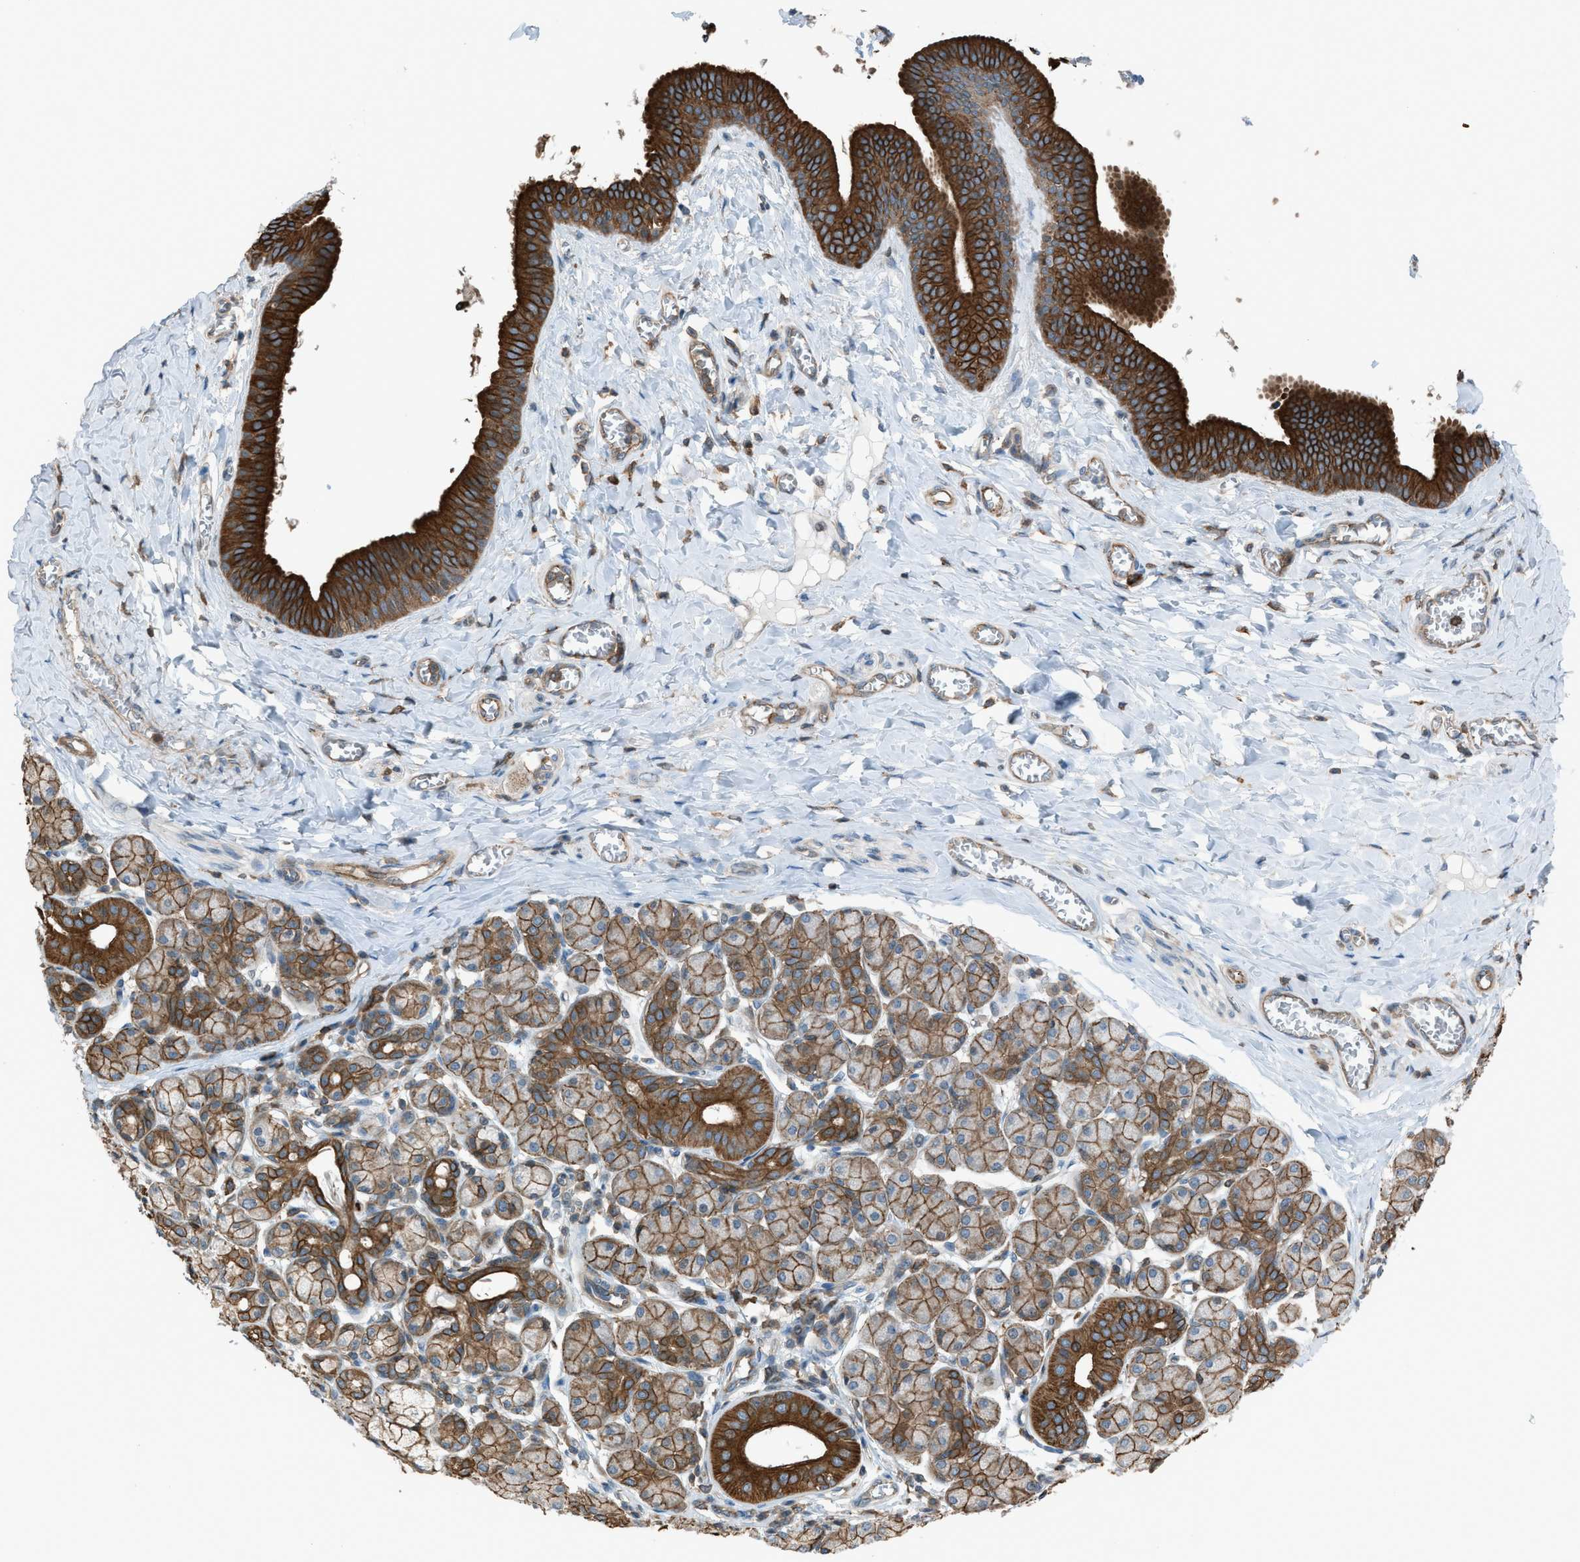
{"staining": {"intensity": "strong", "quantity": "25%-75%", "location": "cytoplasmic/membranous"}, "tissue": "salivary gland", "cell_type": "Glandular cells", "image_type": "normal", "snomed": [{"axis": "morphology", "description": "Normal tissue, NOS"}, {"axis": "morphology", "description": "Inflammation, NOS"}, {"axis": "topography", "description": "Lymph node"}, {"axis": "topography", "description": "Salivary gland"}], "caption": "Glandular cells show high levels of strong cytoplasmic/membranous positivity in approximately 25%-75% of cells in normal human salivary gland. The protein is shown in brown color, while the nuclei are stained blue.", "gene": "DYRK1A", "patient": {"sex": "male", "age": 3}}